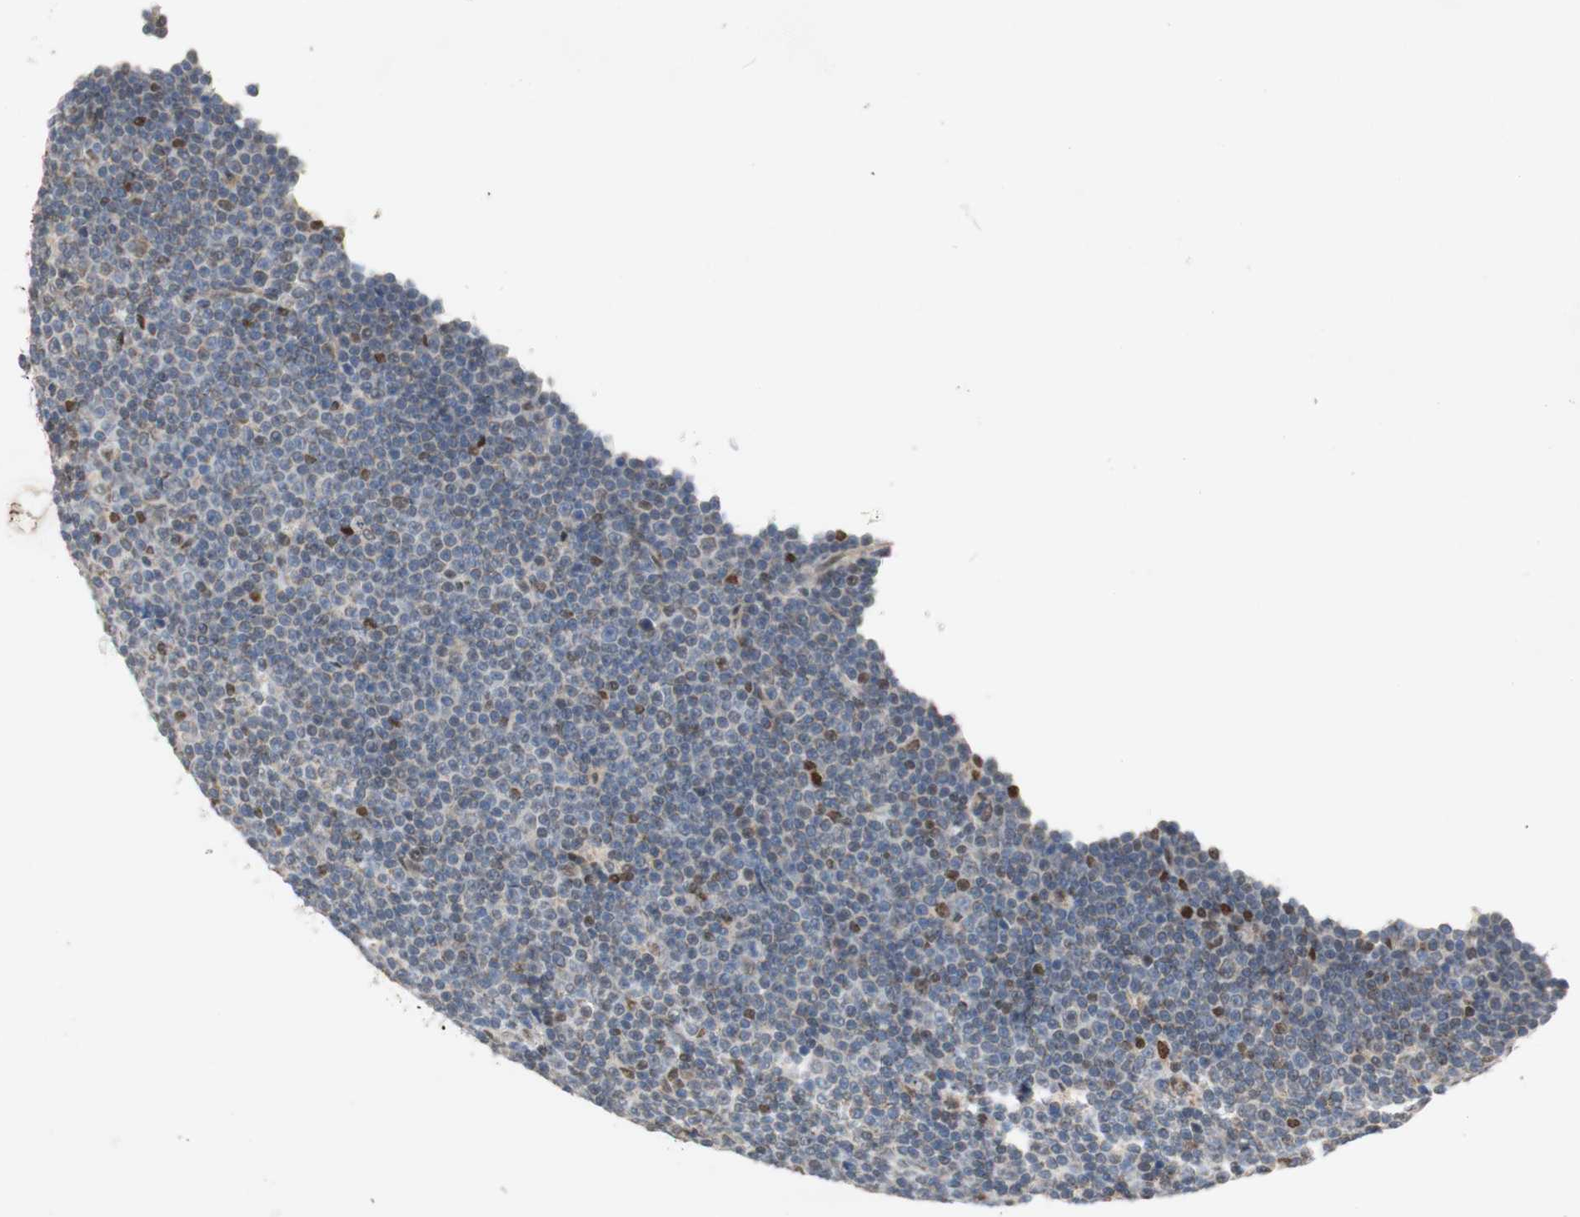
{"staining": {"intensity": "negative", "quantity": "none", "location": "none"}, "tissue": "lymphoma", "cell_type": "Tumor cells", "image_type": "cancer", "snomed": [{"axis": "morphology", "description": "Malignant lymphoma, non-Hodgkin's type, Low grade"}, {"axis": "topography", "description": "Lymph node"}], "caption": "This is a histopathology image of IHC staining of lymphoma, which shows no expression in tumor cells.", "gene": "DNMT3A", "patient": {"sex": "female", "age": 67}}